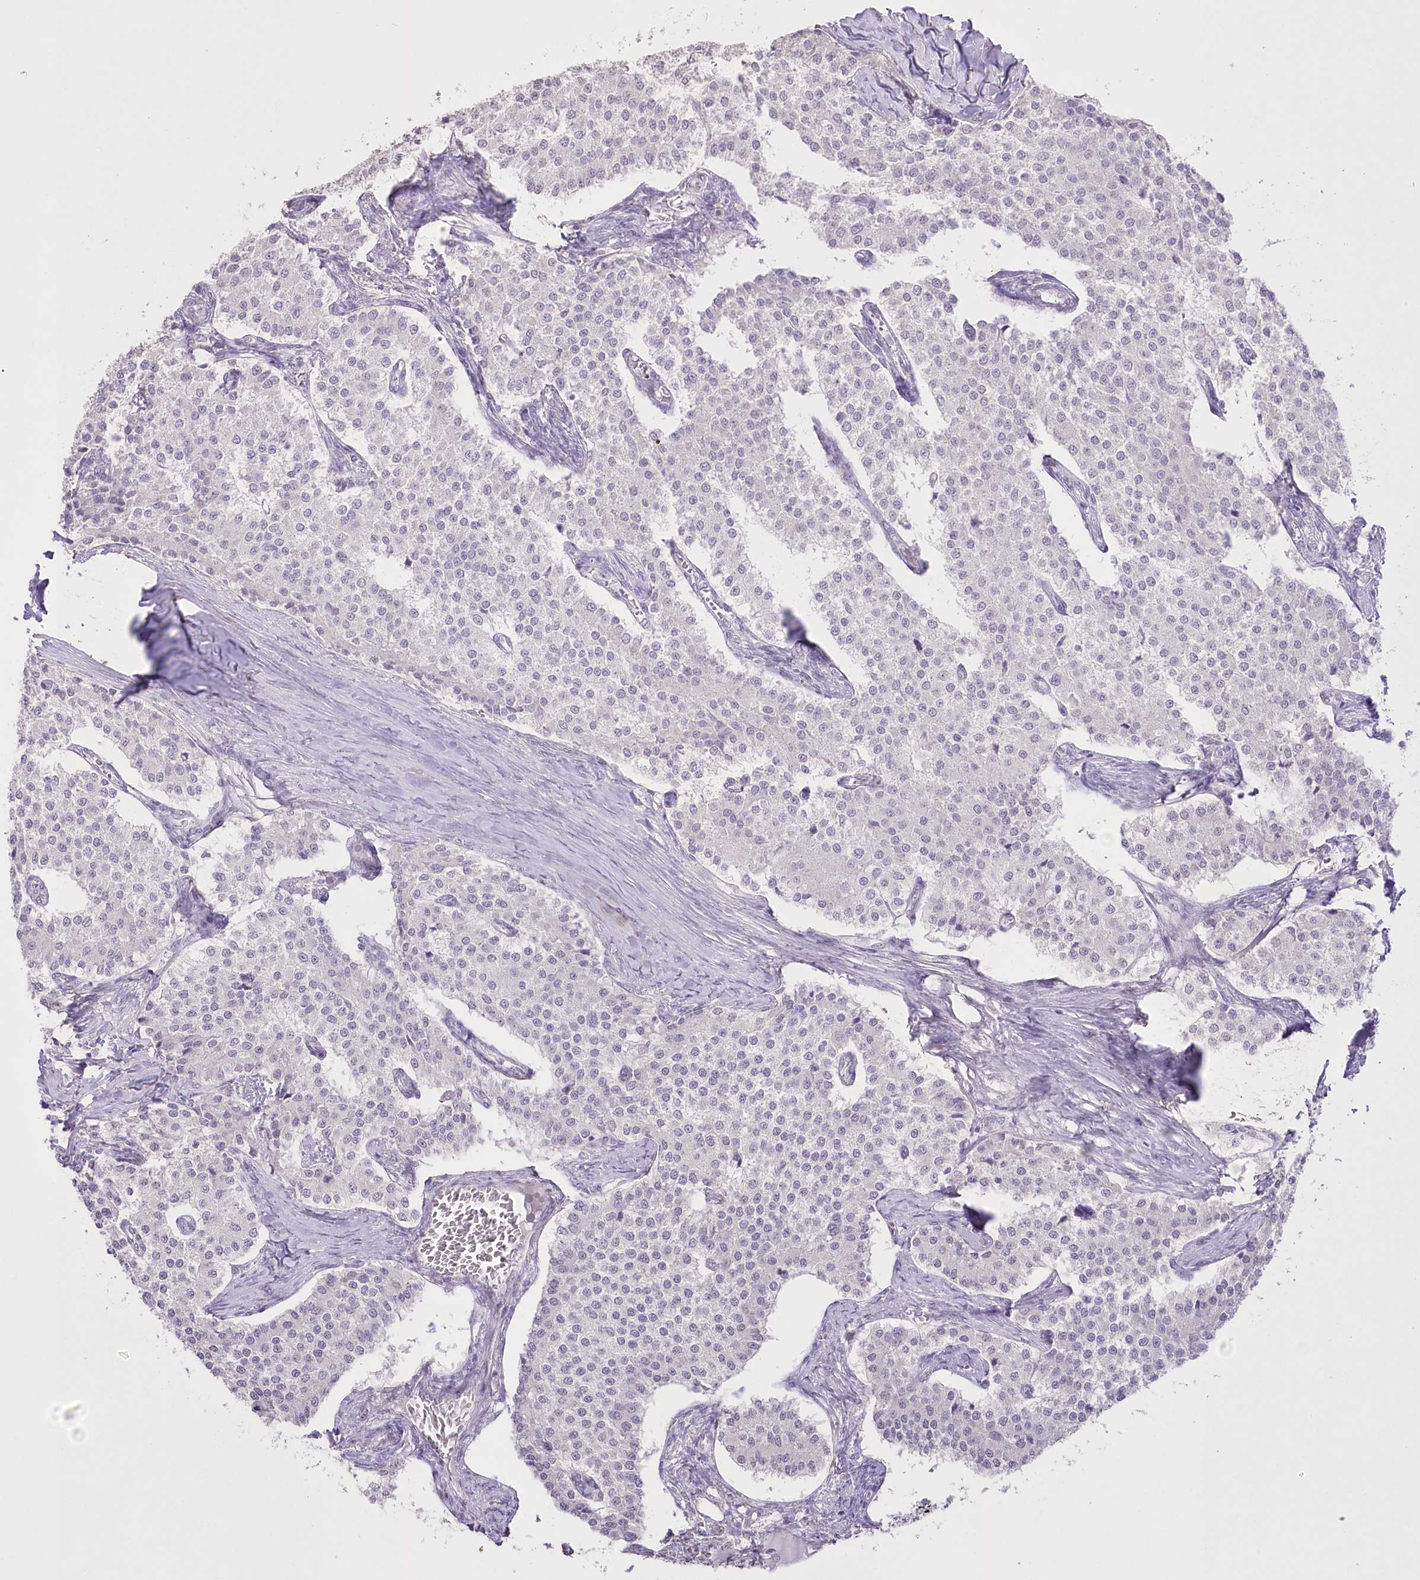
{"staining": {"intensity": "negative", "quantity": "none", "location": "none"}, "tissue": "carcinoid", "cell_type": "Tumor cells", "image_type": "cancer", "snomed": [{"axis": "morphology", "description": "Carcinoid, malignant, NOS"}, {"axis": "topography", "description": "Colon"}], "caption": "Immunohistochemistry of malignant carcinoid shows no staining in tumor cells.", "gene": "SLC39A10", "patient": {"sex": "female", "age": 52}}